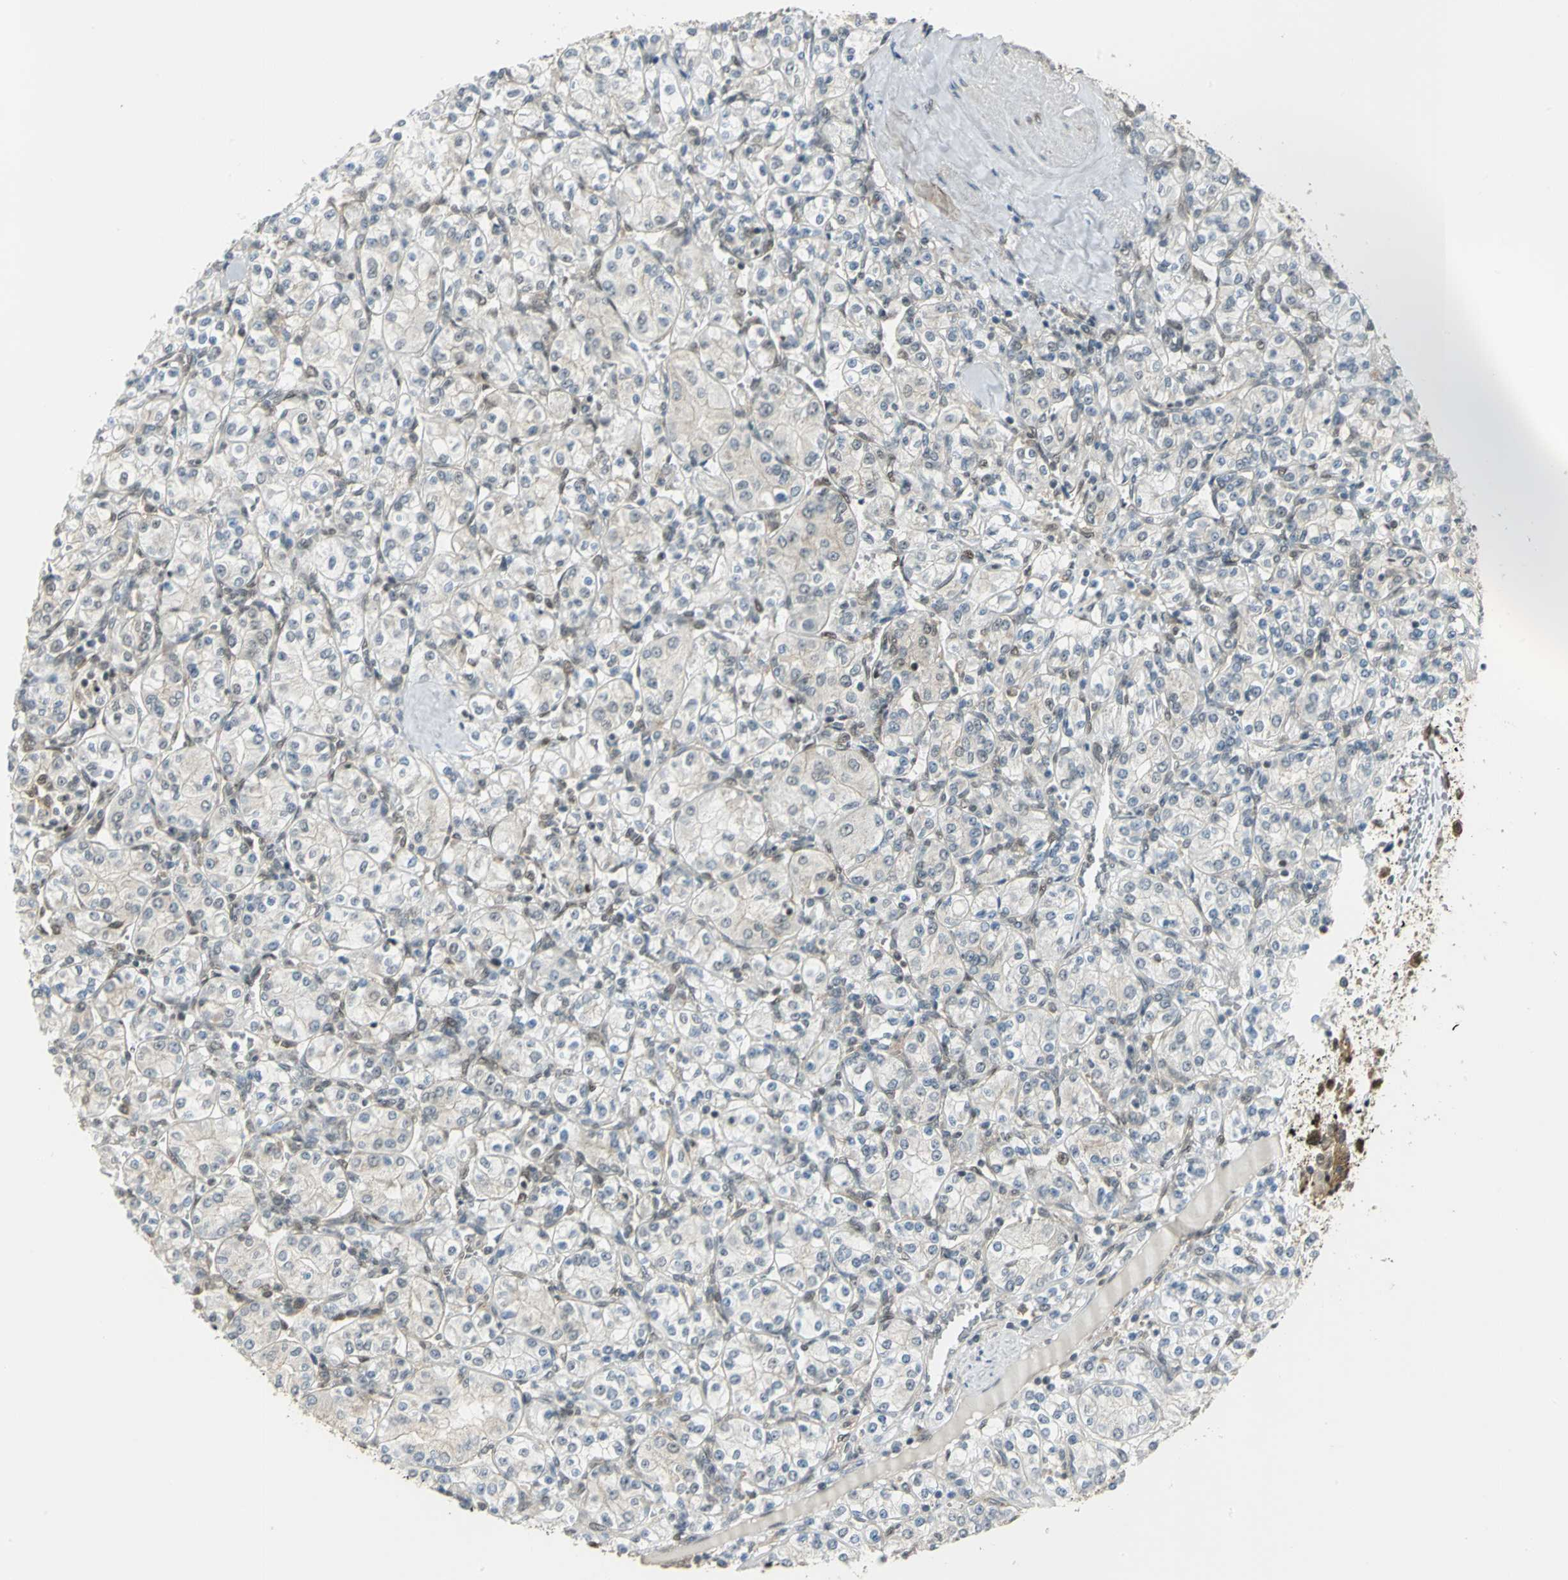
{"staining": {"intensity": "negative", "quantity": "none", "location": "none"}, "tissue": "renal cancer", "cell_type": "Tumor cells", "image_type": "cancer", "snomed": [{"axis": "morphology", "description": "Adenocarcinoma, NOS"}, {"axis": "topography", "description": "Kidney"}], "caption": "Tumor cells are negative for protein expression in human renal cancer.", "gene": "DDX5", "patient": {"sex": "male", "age": 77}}